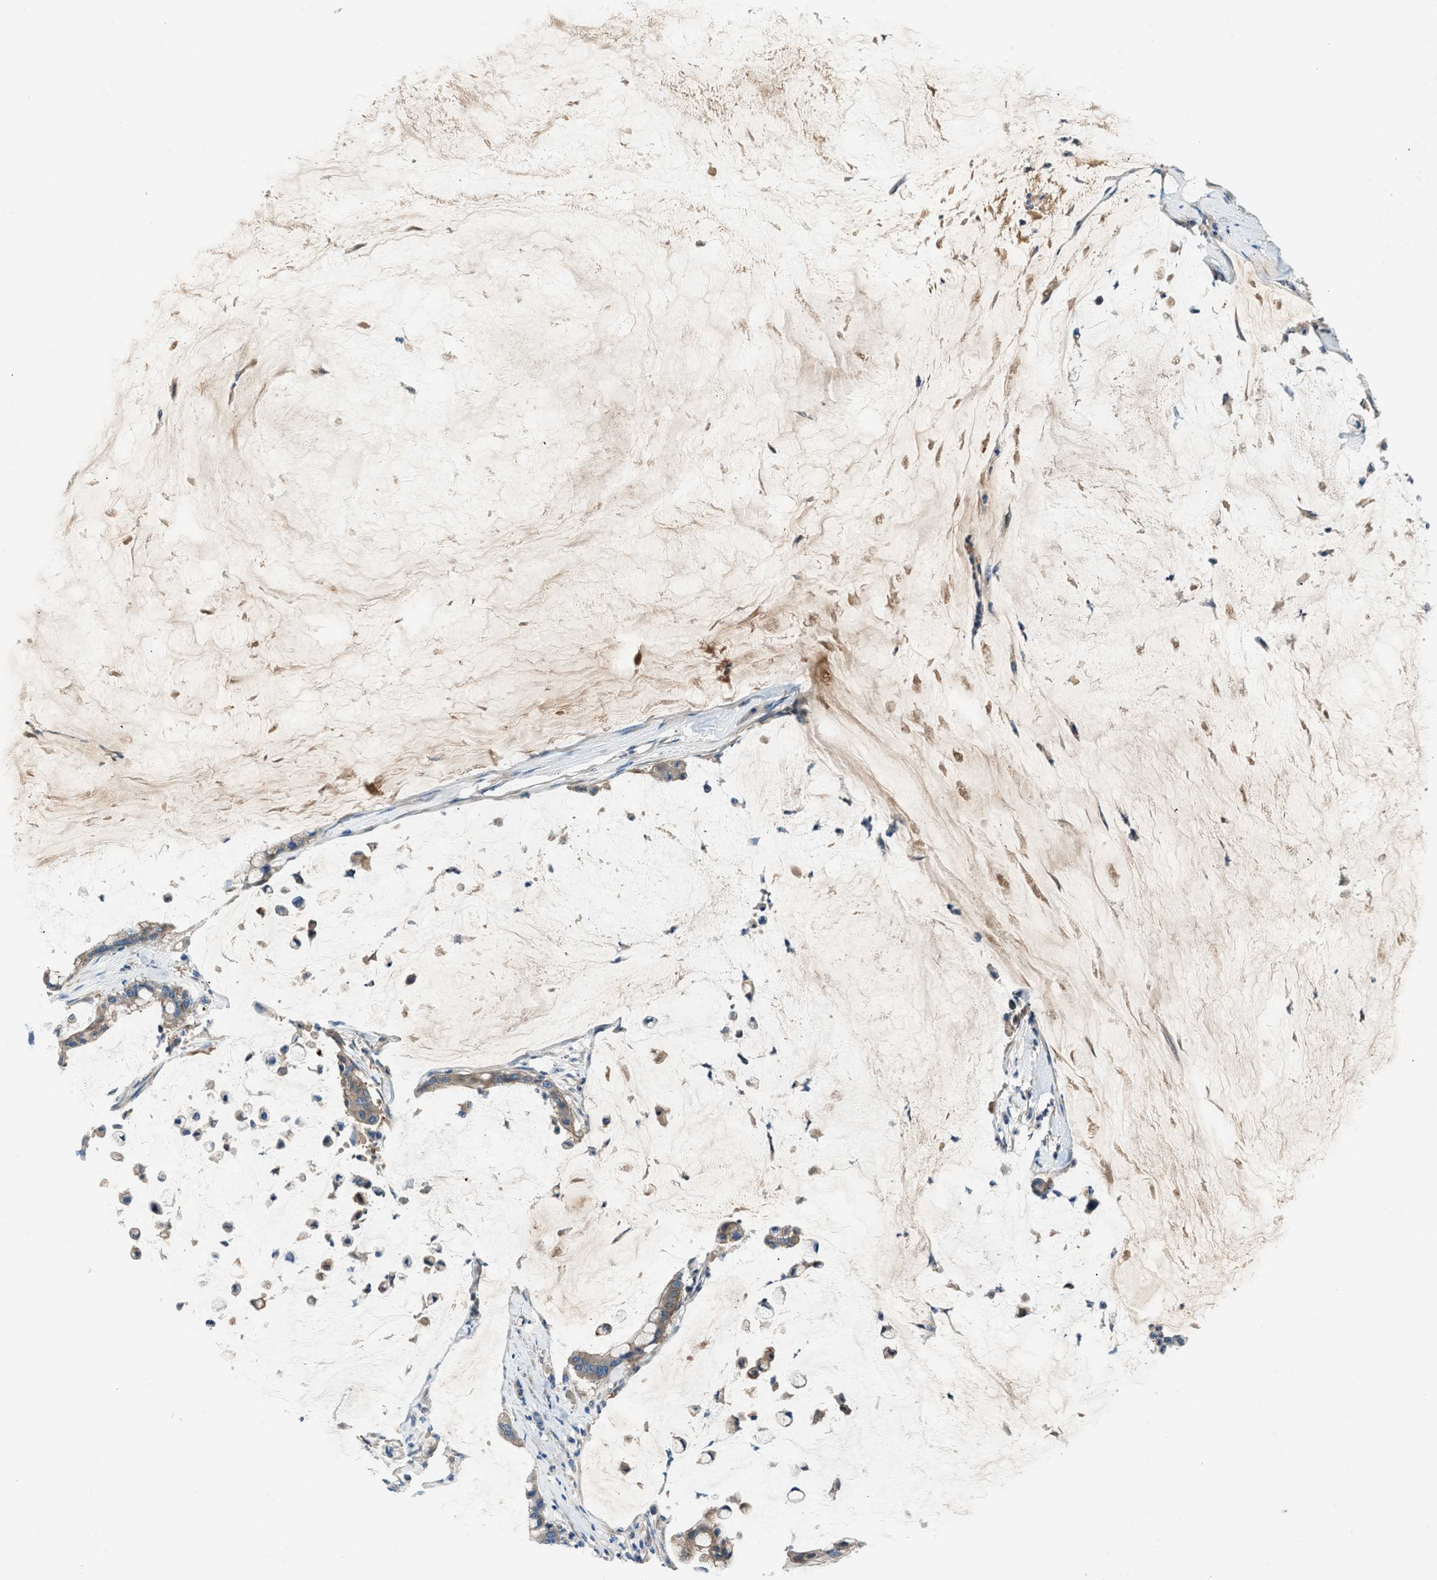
{"staining": {"intensity": "weak", "quantity": "<25%", "location": "cytoplasmic/membranous"}, "tissue": "pancreatic cancer", "cell_type": "Tumor cells", "image_type": "cancer", "snomed": [{"axis": "morphology", "description": "Adenocarcinoma, NOS"}, {"axis": "topography", "description": "Pancreas"}], "caption": "High power microscopy histopathology image of an immunohistochemistry image of pancreatic cancer (adenocarcinoma), revealing no significant expression in tumor cells. (Brightfield microscopy of DAB immunohistochemistry (IHC) at high magnification).", "gene": "SLC38A6", "patient": {"sex": "male", "age": 41}}